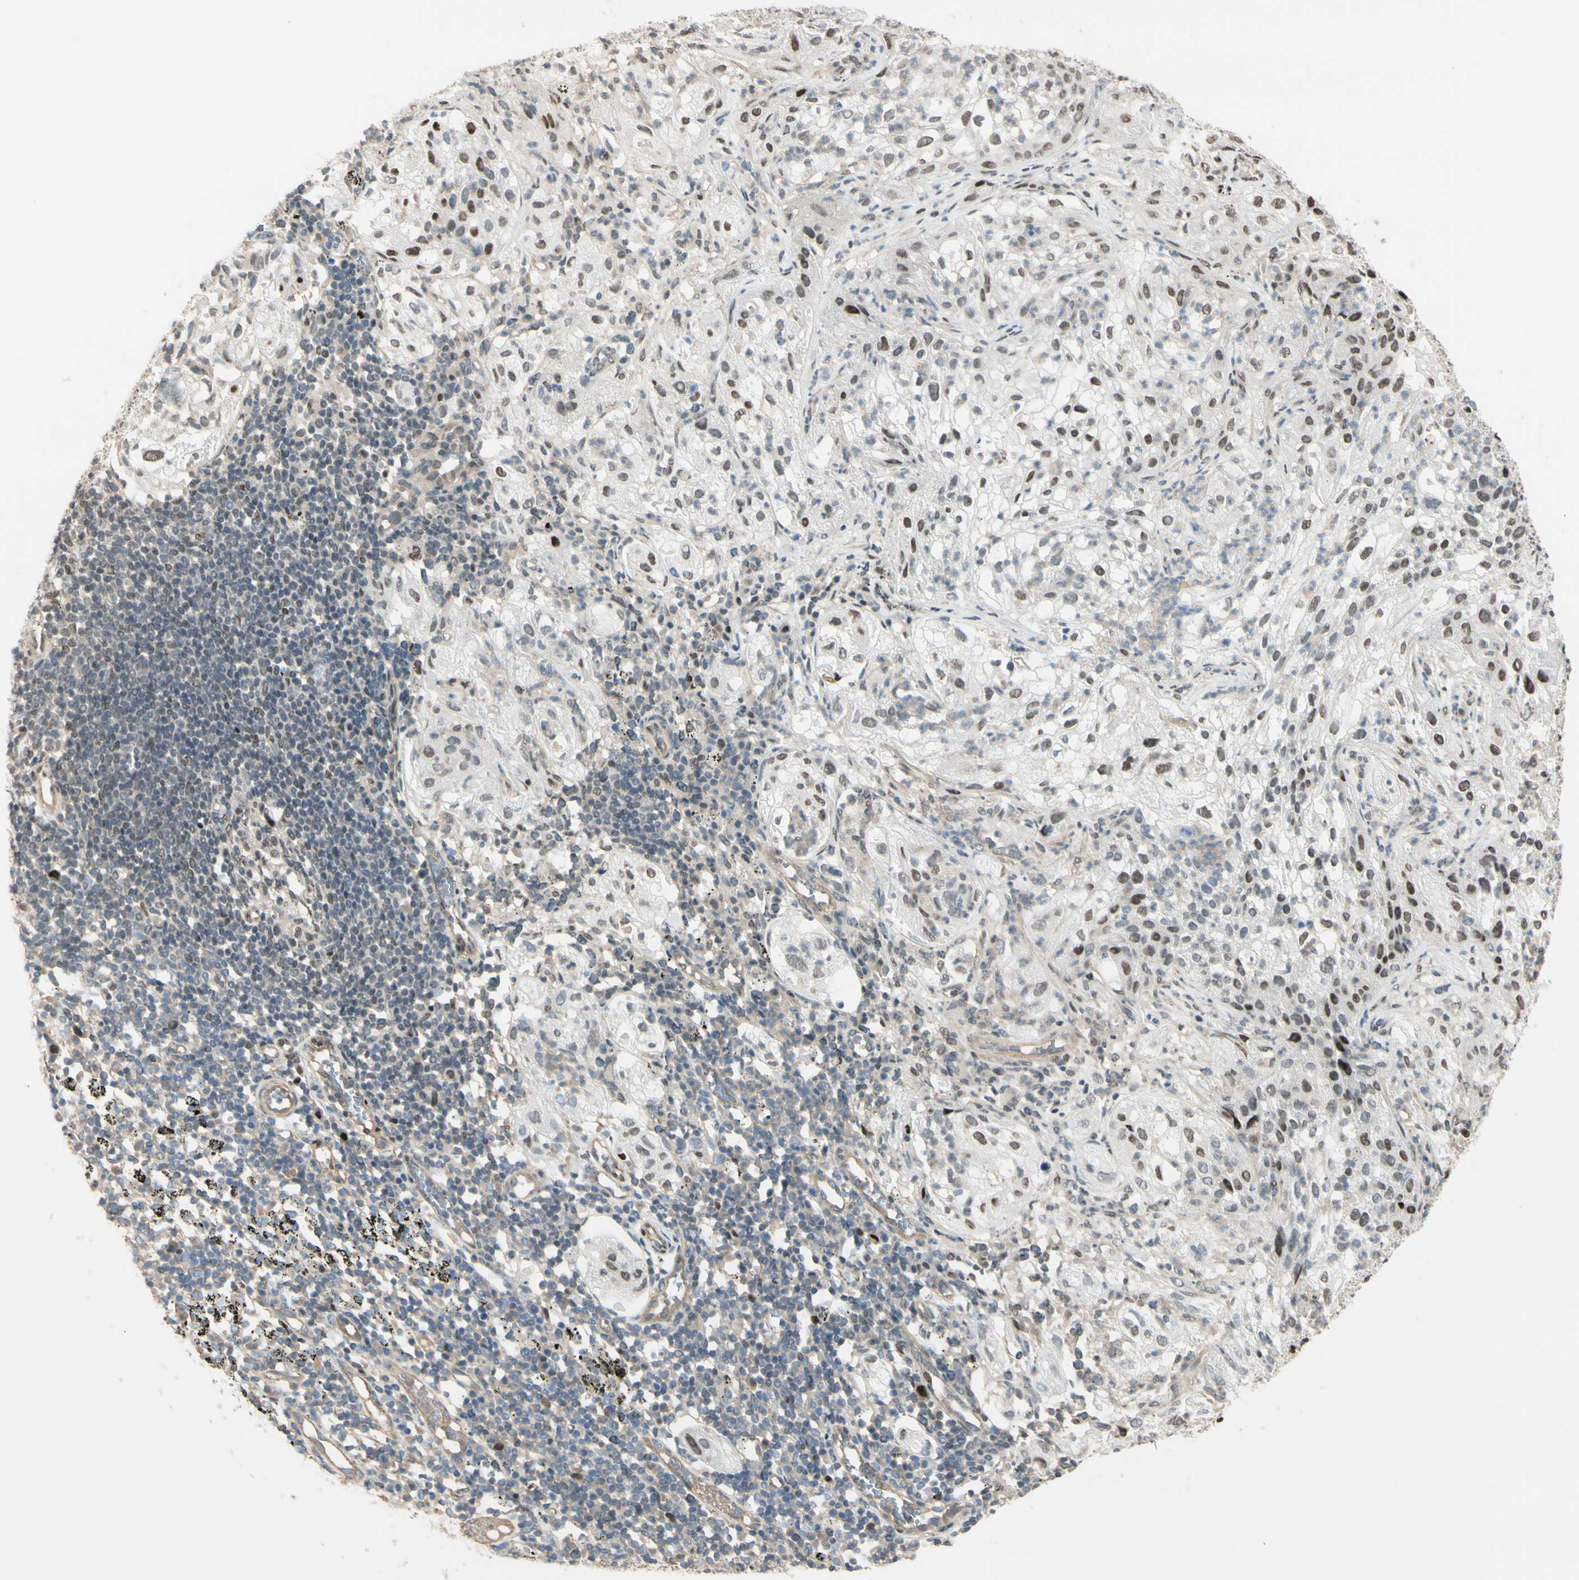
{"staining": {"intensity": "moderate", "quantity": "<25%", "location": "nuclear"}, "tissue": "lung cancer", "cell_type": "Tumor cells", "image_type": "cancer", "snomed": [{"axis": "morphology", "description": "Inflammation, NOS"}, {"axis": "morphology", "description": "Squamous cell carcinoma, NOS"}, {"axis": "topography", "description": "Lymph node"}, {"axis": "topography", "description": "Soft tissue"}, {"axis": "topography", "description": "Lung"}], "caption": "Approximately <25% of tumor cells in squamous cell carcinoma (lung) reveal moderate nuclear protein expression as visualized by brown immunohistochemical staining.", "gene": "SUFU", "patient": {"sex": "male", "age": 66}}